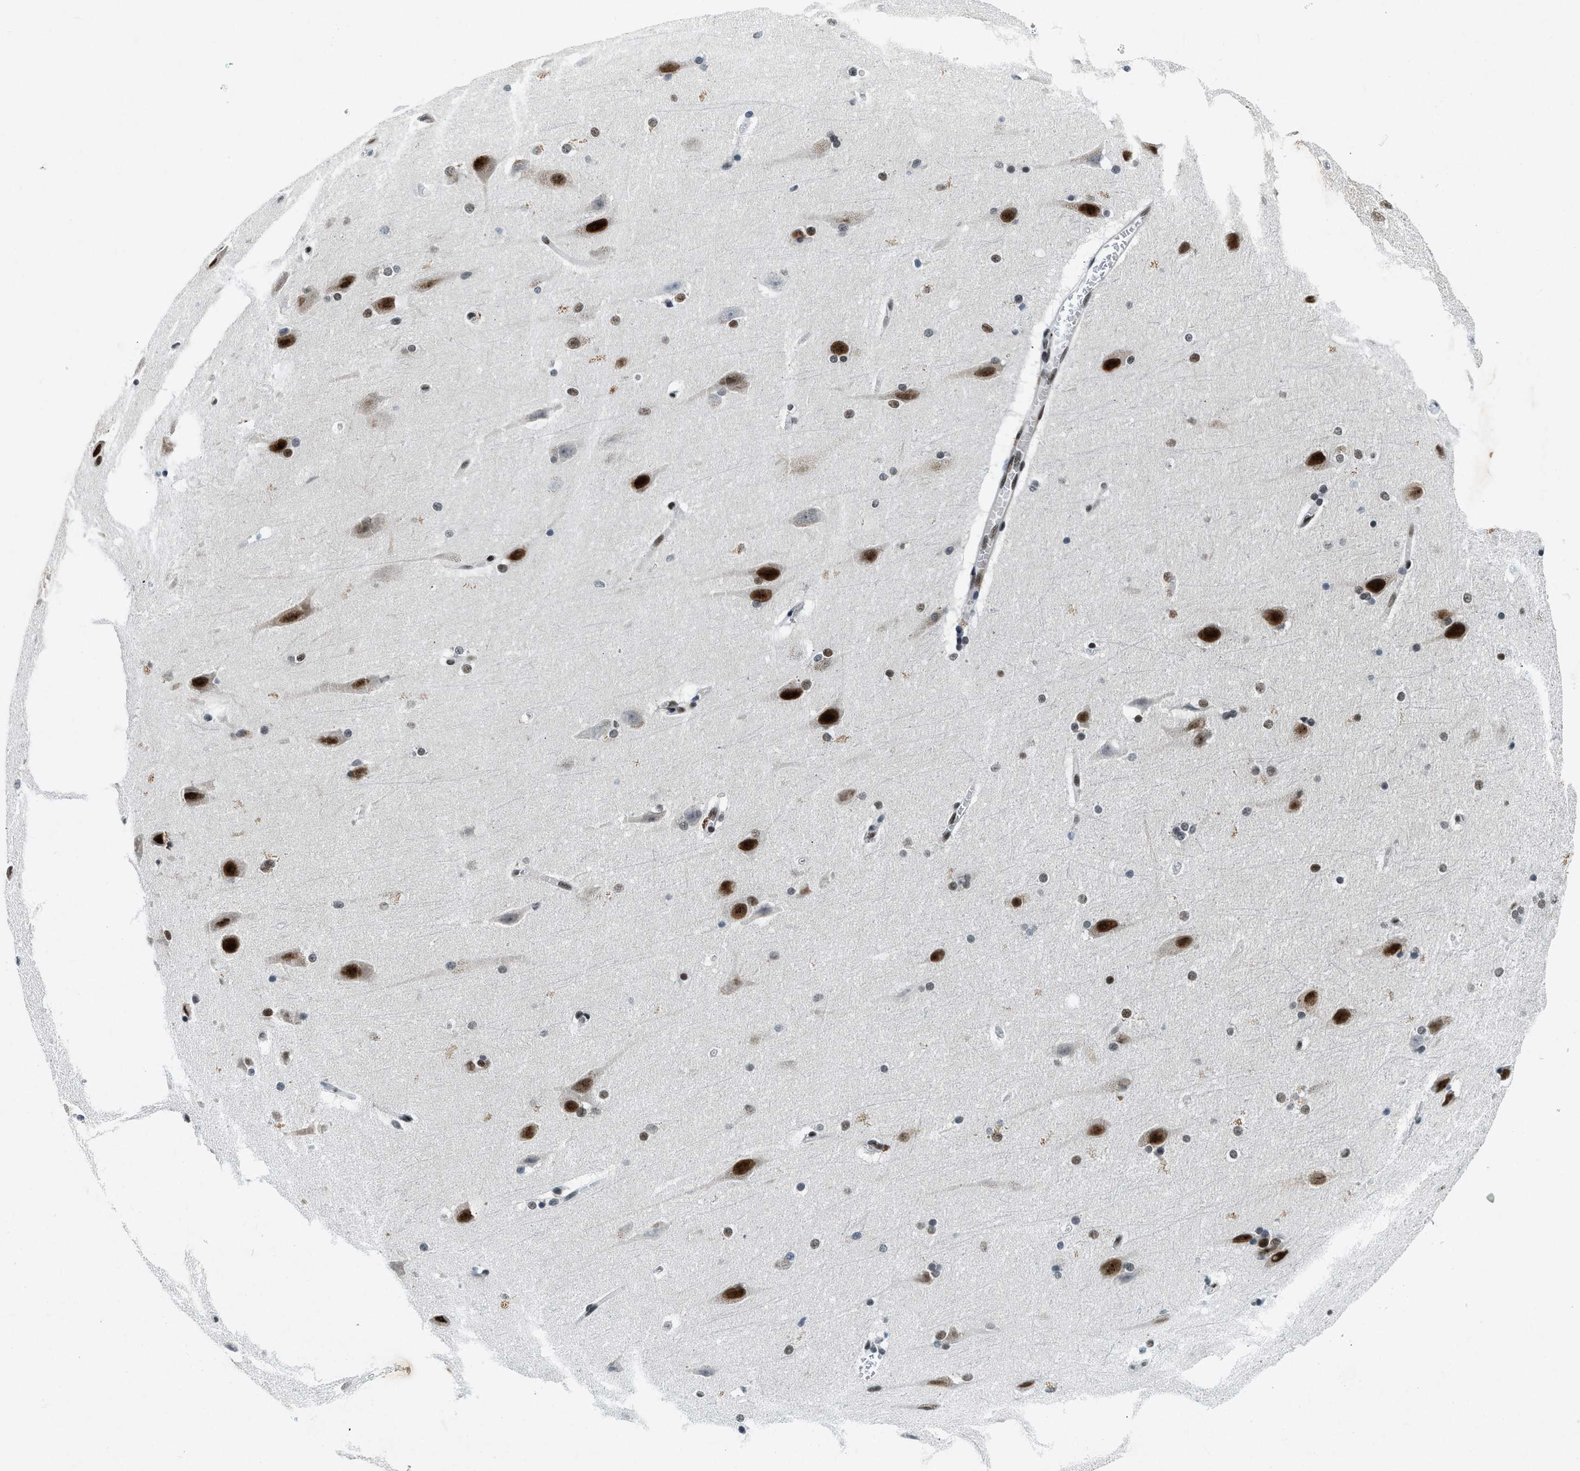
{"staining": {"intensity": "weak", "quantity": "25%-75%", "location": "nuclear"}, "tissue": "cerebral cortex", "cell_type": "Endothelial cells", "image_type": "normal", "snomed": [{"axis": "morphology", "description": "Normal tissue, NOS"}, {"axis": "topography", "description": "Cerebral cortex"}, {"axis": "topography", "description": "Hippocampus"}], "caption": "IHC staining of unremarkable cerebral cortex, which demonstrates low levels of weak nuclear expression in approximately 25%-75% of endothelial cells indicating weak nuclear protein positivity. The staining was performed using DAB (brown) for protein detection and nuclei were counterstained in hematoxylin (blue).", "gene": "NCOA1", "patient": {"sex": "female", "age": 19}}